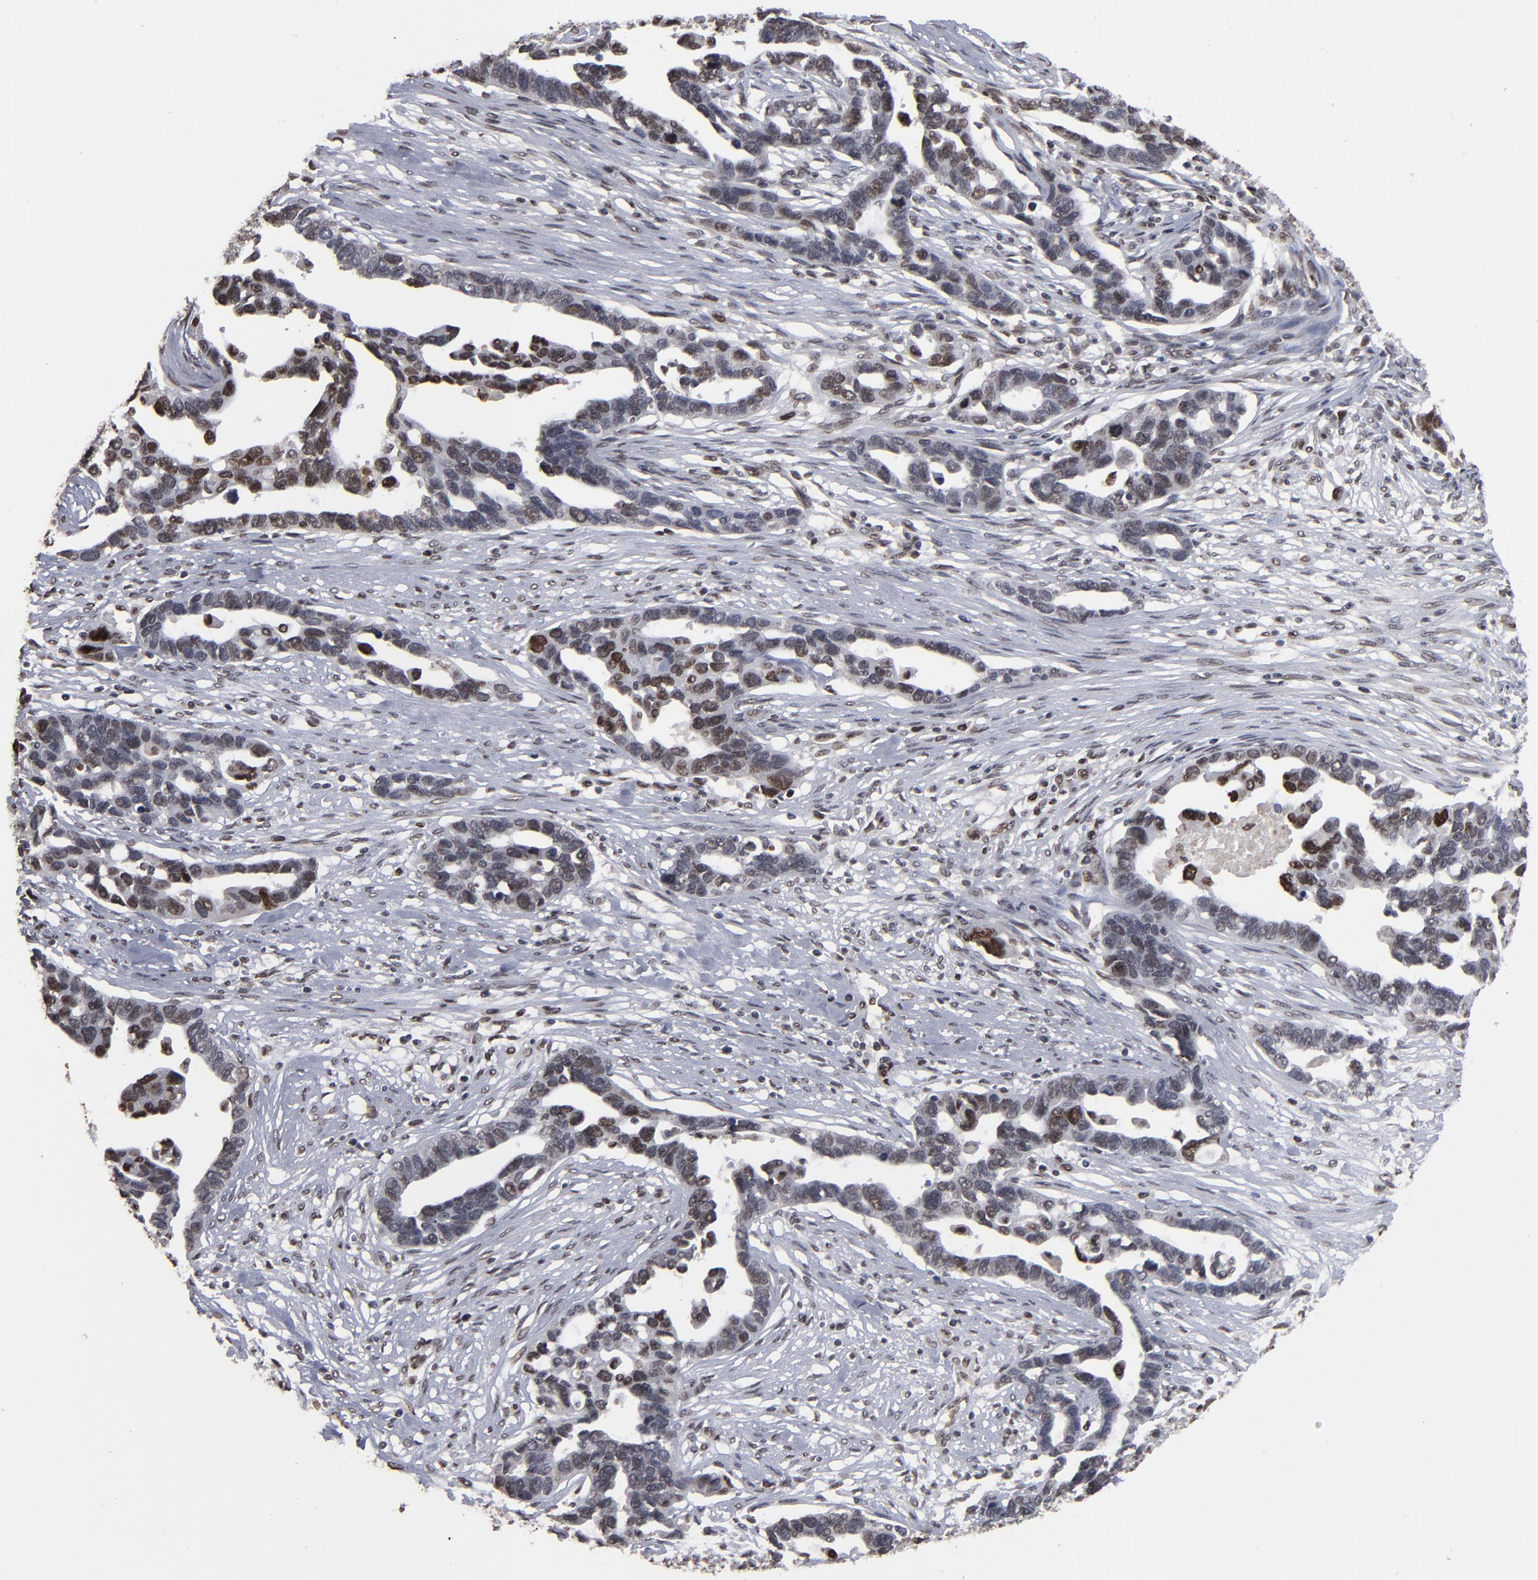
{"staining": {"intensity": "weak", "quantity": "25%-75%", "location": "nuclear"}, "tissue": "ovarian cancer", "cell_type": "Tumor cells", "image_type": "cancer", "snomed": [{"axis": "morphology", "description": "Cystadenocarcinoma, serous, NOS"}, {"axis": "topography", "description": "Ovary"}], "caption": "A photomicrograph of ovarian cancer (serous cystadenocarcinoma) stained for a protein shows weak nuclear brown staining in tumor cells. The protein is stained brown, and the nuclei are stained in blue (DAB IHC with brightfield microscopy, high magnification).", "gene": "BAZ1A", "patient": {"sex": "female", "age": 54}}